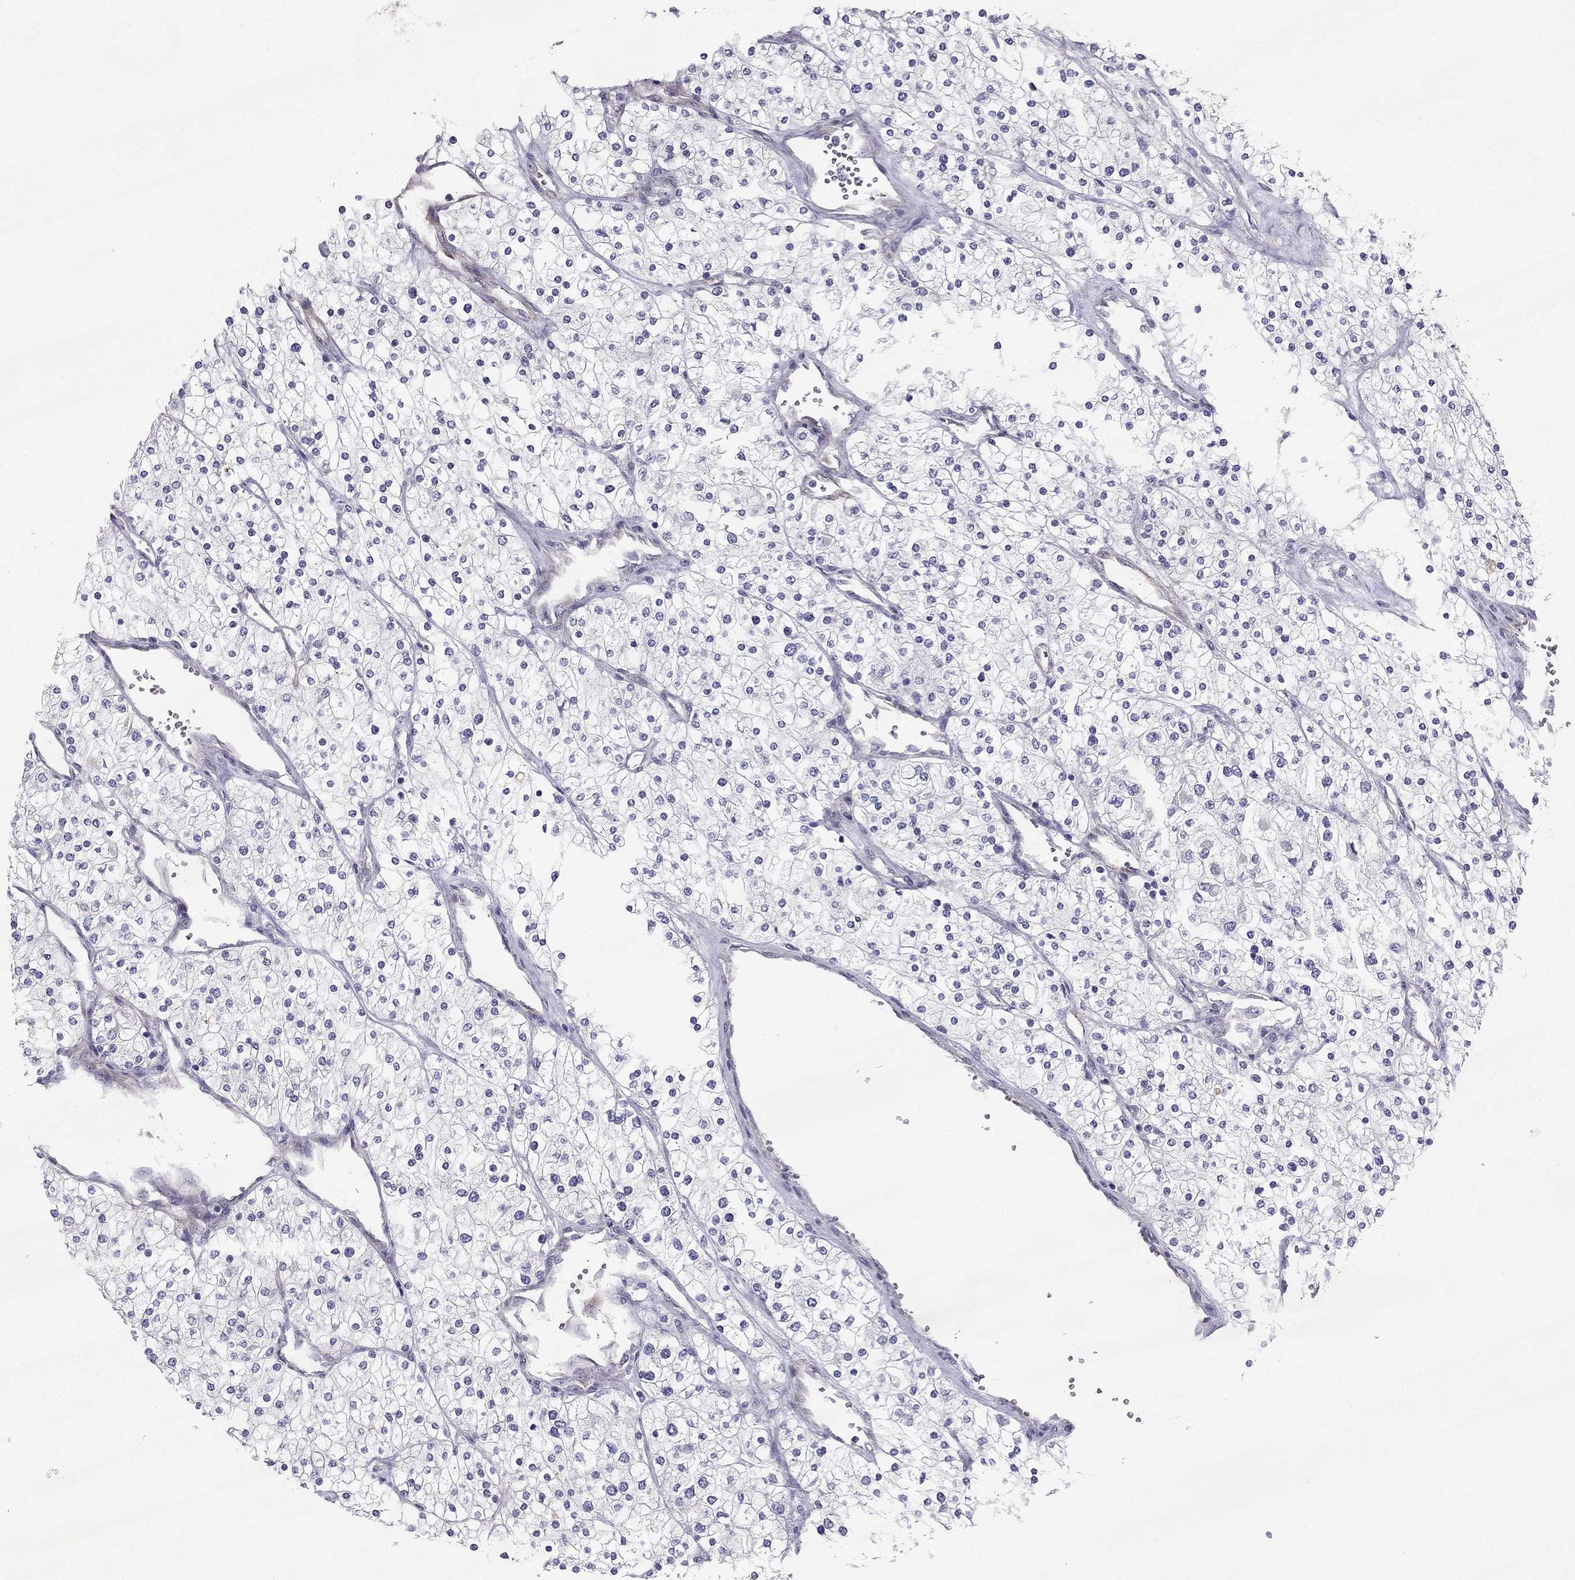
{"staining": {"intensity": "negative", "quantity": "none", "location": "none"}, "tissue": "renal cancer", "cell_type": "Tumor cells", "image_type": "cancer", "snomed": [{"axis": "morphology", "description": "Adenocarcinoma, NOS"}, {"axis": "topography", "description": "Kidney"}], "caption": "The micrograph exhibits no significant expression in tumor cells of renal cancer (adenocarcinoma).", "gene": "ENOX1", "patient": {"sex": "male", "age": 80}}